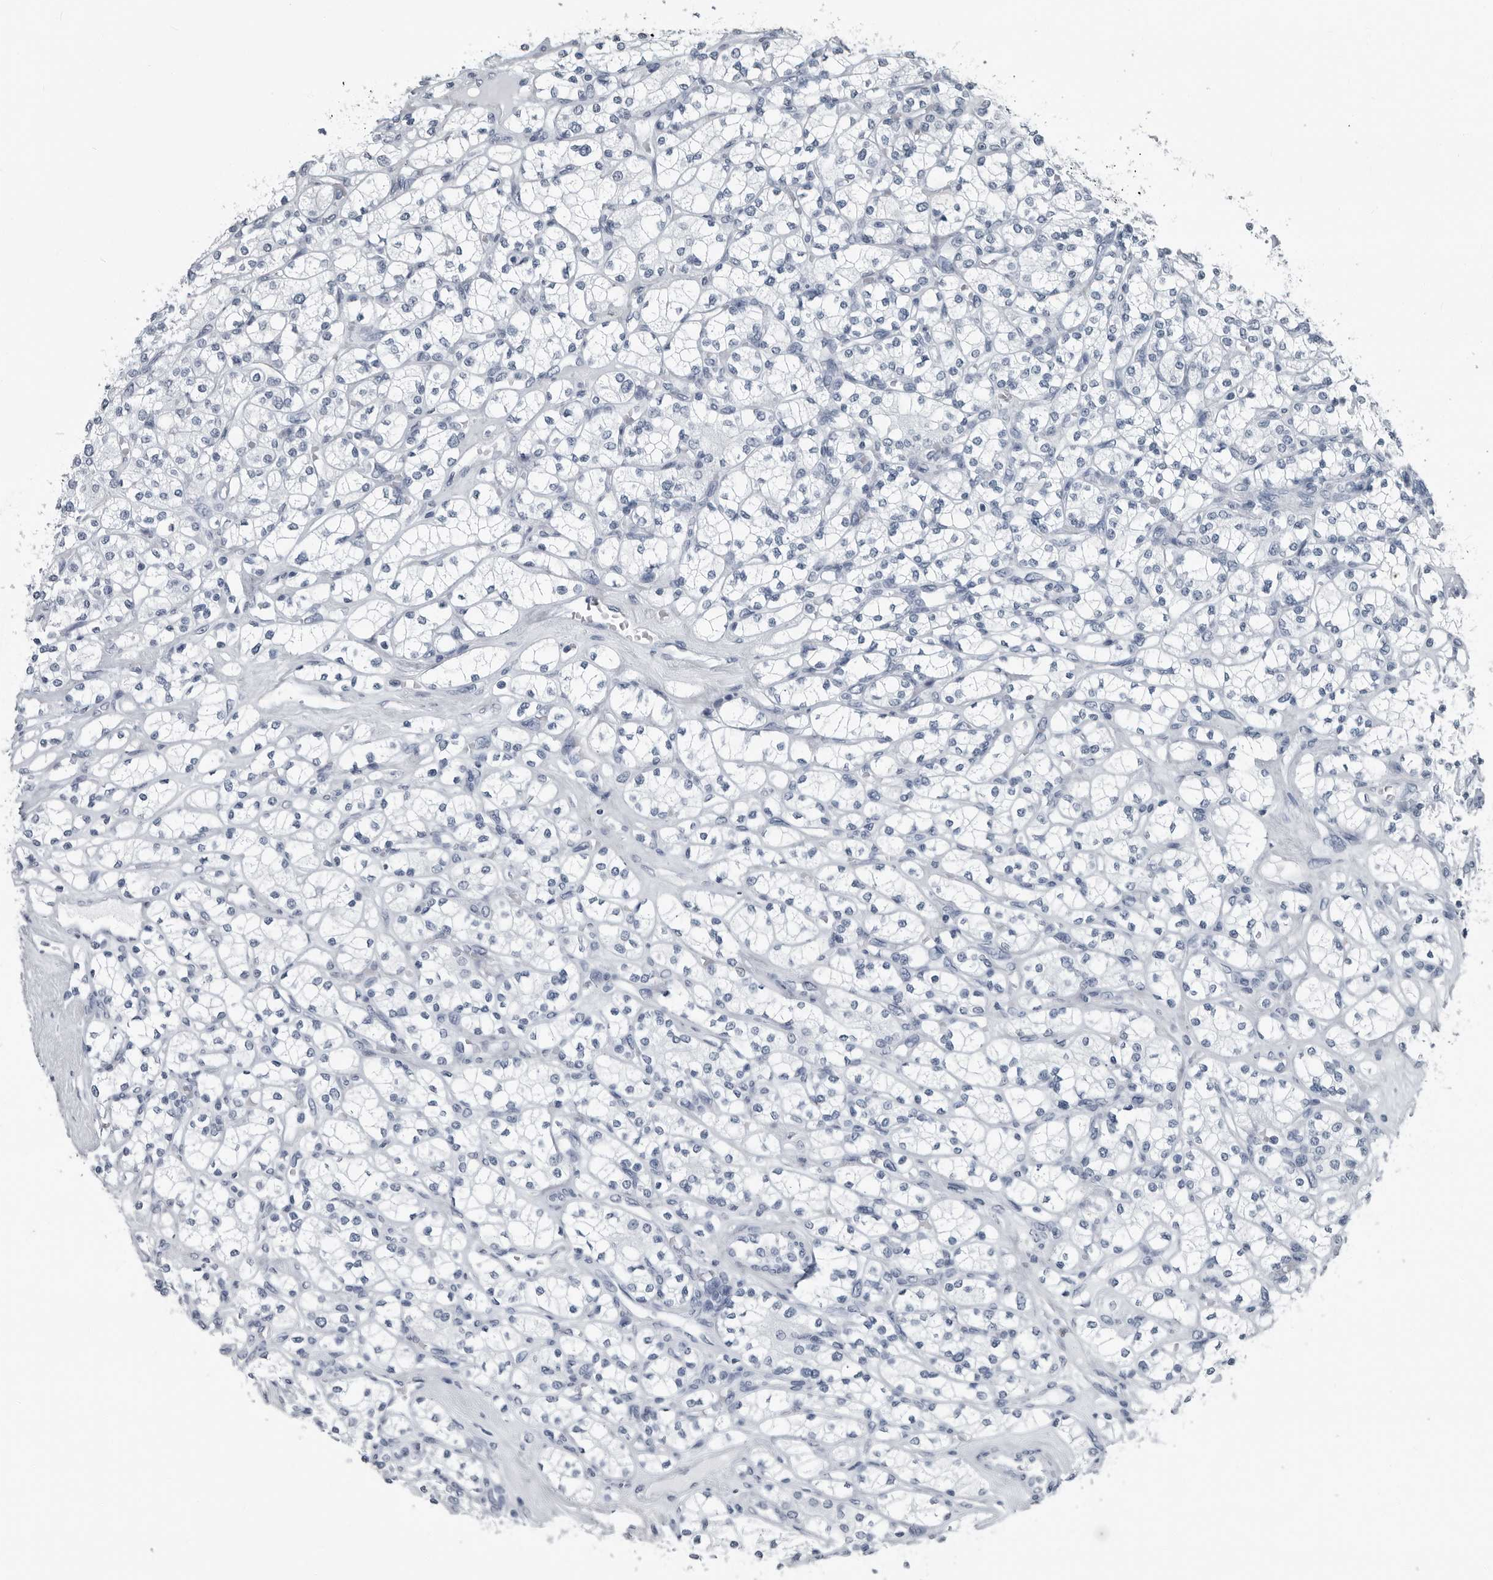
{"staining": {"intensity": "negative", "quantity": "none", "location": "none"}, "tissue": "renal cancer", "cell_type": "Tumor cells", "image_type": "cancer", "snomed": [{"axis": "morphology", "description": "Adenocarcinoma, NOS"}, {"axis": "topography", "description": "Kidney"}], "caption": "This is a photomicrograph of immunohistochemistry staining of renal cancer (adenocarcinoma), which shows no positivity in tumor cells.", "gene": "PRSS1", "patient": {"sex": "male", "age": 77}}